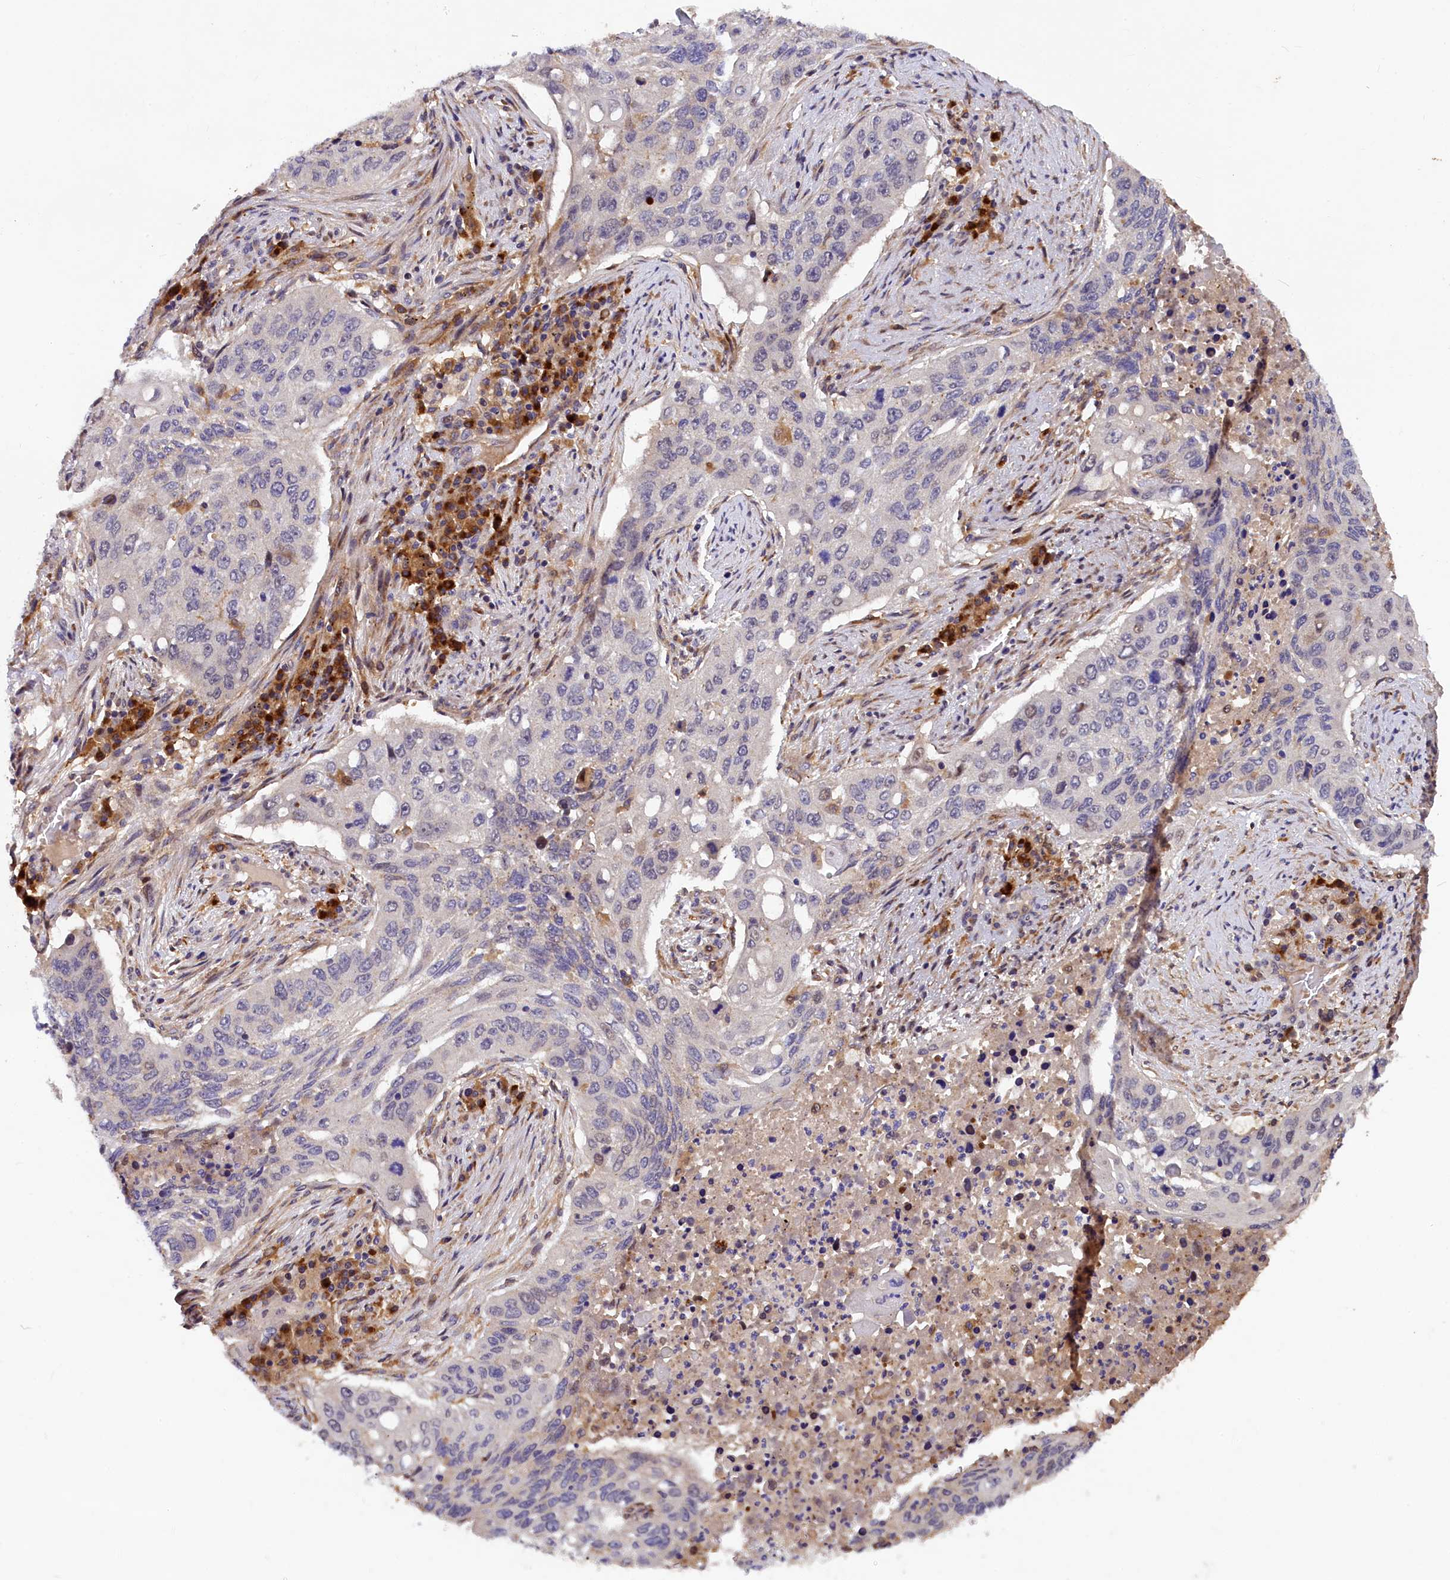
{"staining": {"intensity": "negative", "quantity": "none", "location": "none"}, "tissue": "lung cancer", "cell_type": "Tumor cells", "image_type": "cancer", "snomed": [{"axis": "morphology", "description": "Squamous cell carcinoma, NOS"}, {"axis": "topography", "description": "Lung"}], "caption": "Immunohistochemical staining of lung cancer (squamous cell carcinoma) displays no significant expression in tumor cells. (DAB immunohistochemistry with hematoxylin counter stain).", "gene": "NAIP", "patient": {"sex": "female", "age": 63}}